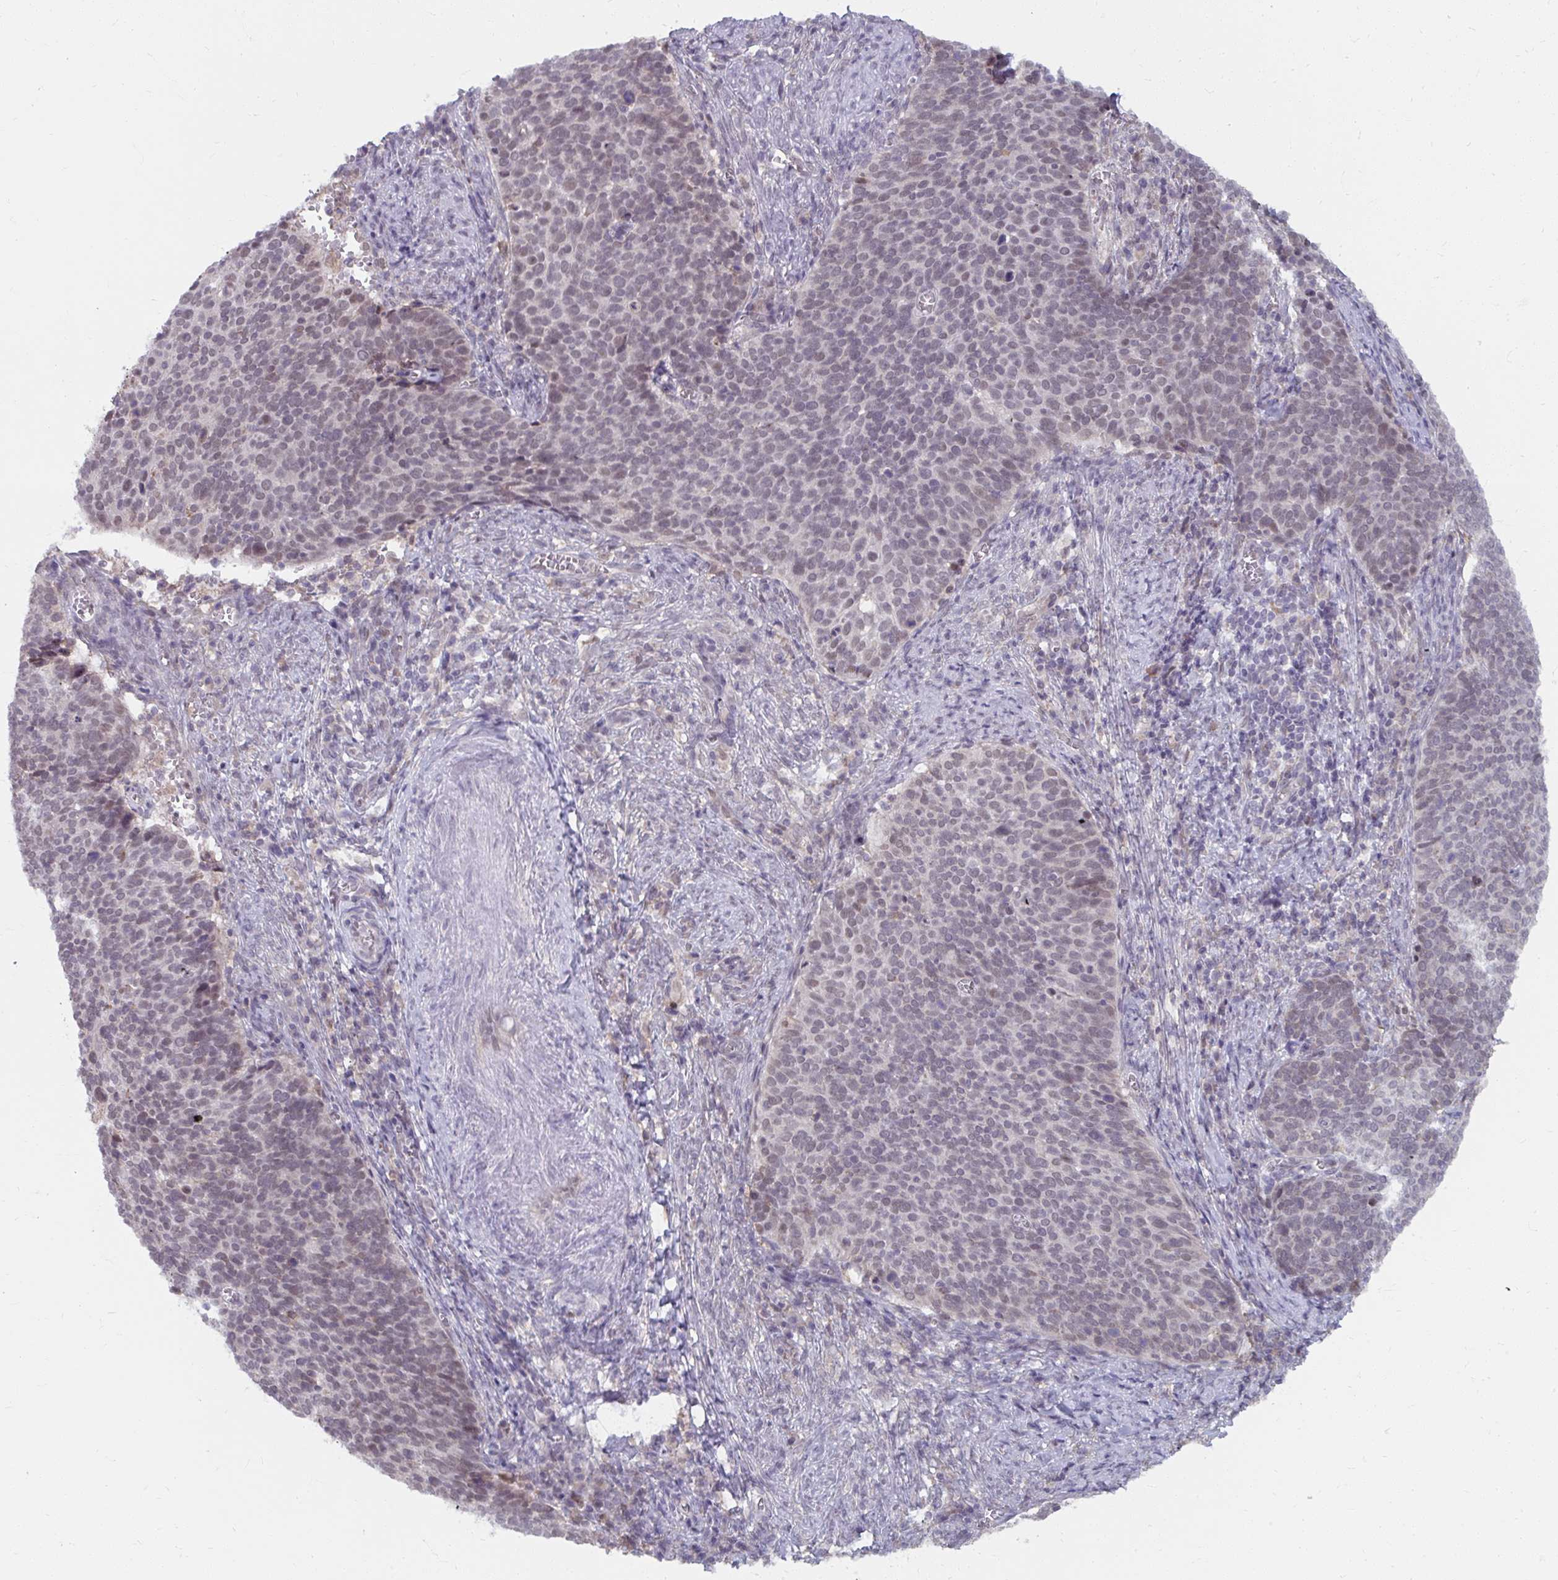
{"staining": {"intensity": "negative", "quantity": "none", "location": "none"}, "tissue": "cervical cancer", "cell_type": "Tumor cells", "image_type": "cancer", "snomed": [{"axis": "morphology", "description": "Normal tissue, NOS"}, {"axis": "morphology", "description": "Squamous cell carcinoma, NOS"}, {"axis": "topography", "description": "Cervix"}], "caption": "Tumor cells are negative for brown protein staining in cervical cancer (squamous cell carcinoma).", "gene": "NMNAT1", "patient": {"sex": "female", "age": 39}}